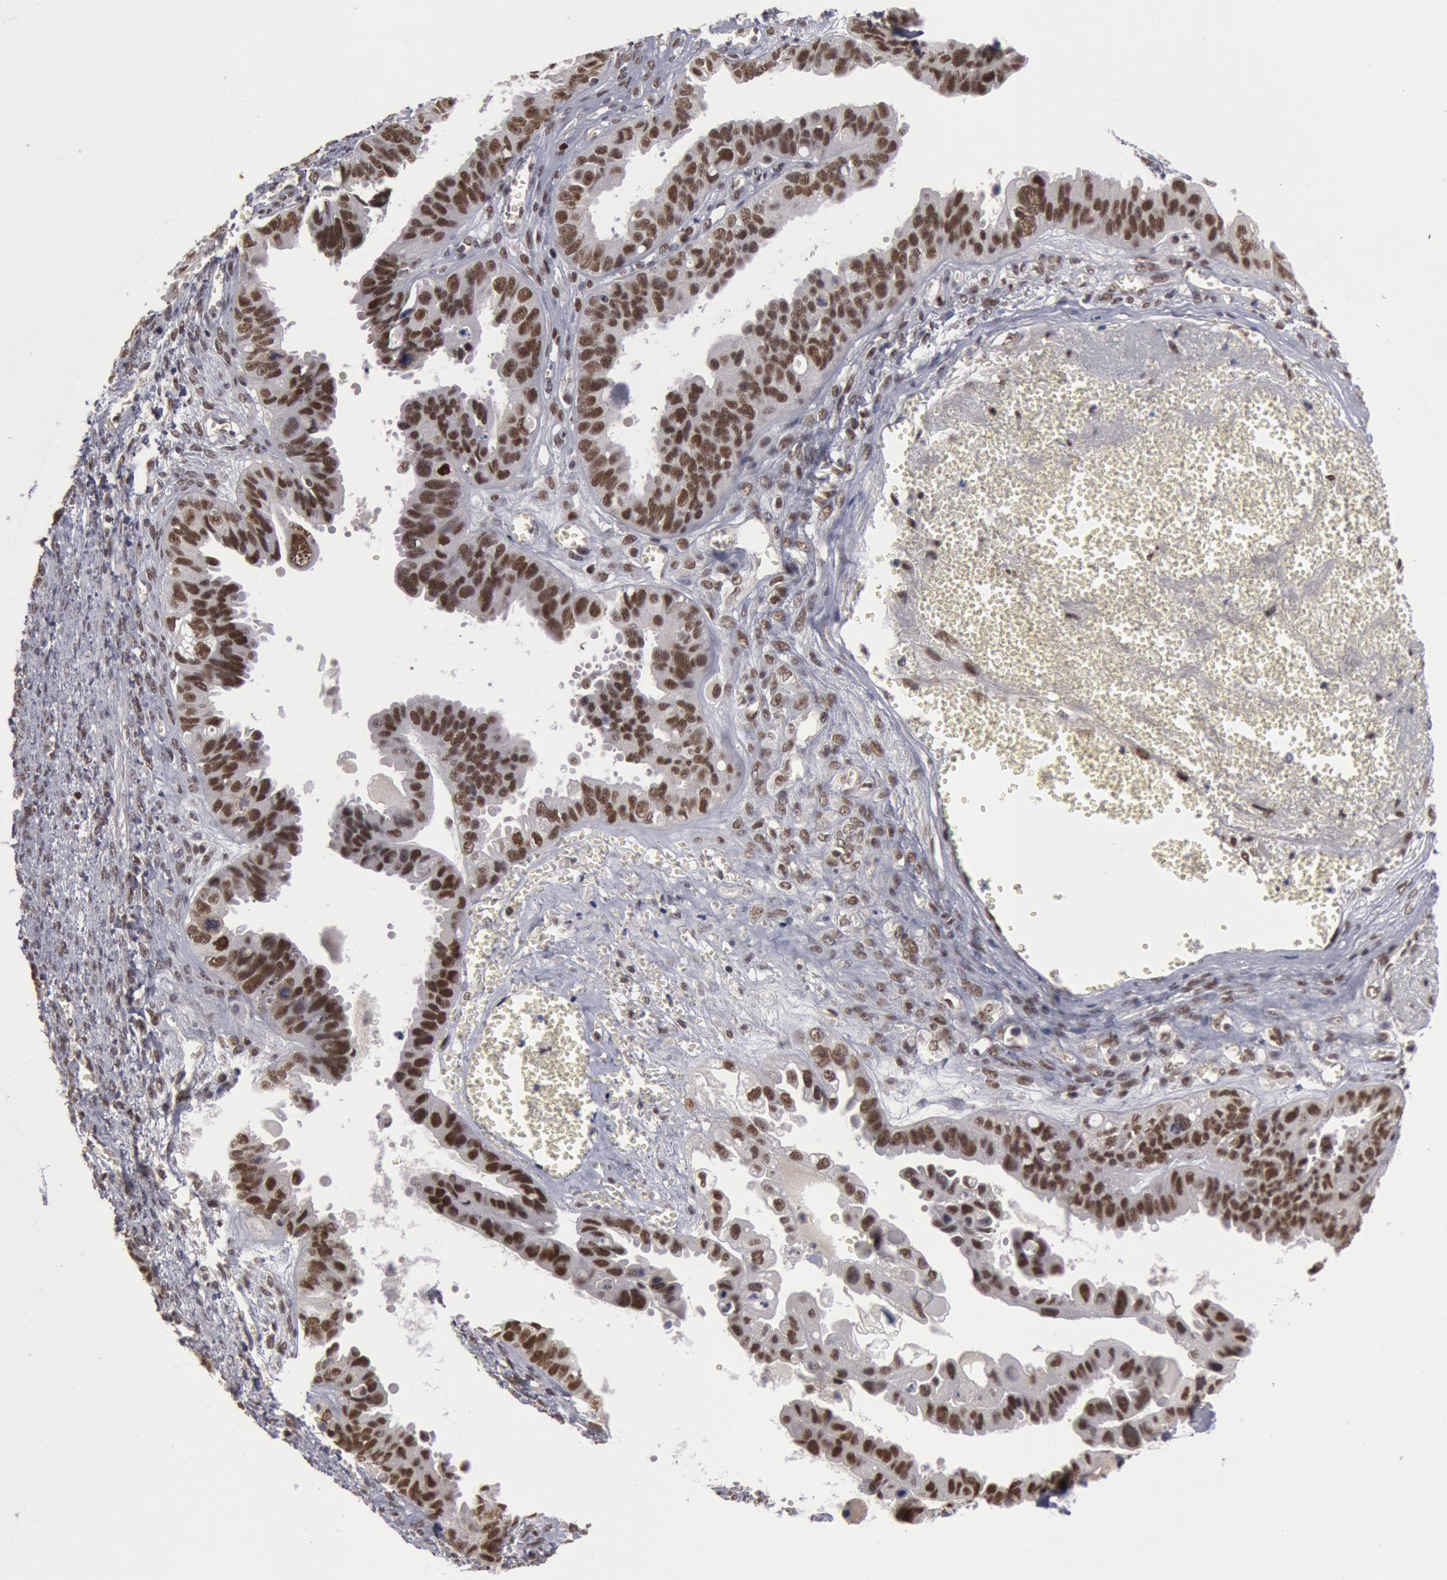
{"staining": {"intensity": "moderate", "quantity": ">75%", "location": "nuclear"}, "tissue": "ovarian cancer", "cell_type": "Tumor cells", "image_type": "cancer", "snomed": [{"axis": "morphology", "description": "Carcinoma, endometroid"}, {"axis": "topography", "description": "Ovary"}], "caption": "Ovarian endometroid carcinoma stained with a brown dye exhibits moderate nuclear positive staining in about >75% of tumor cells.", "gene": "PPP4R3B", "patient": {"sex": "female", "age": 85}}